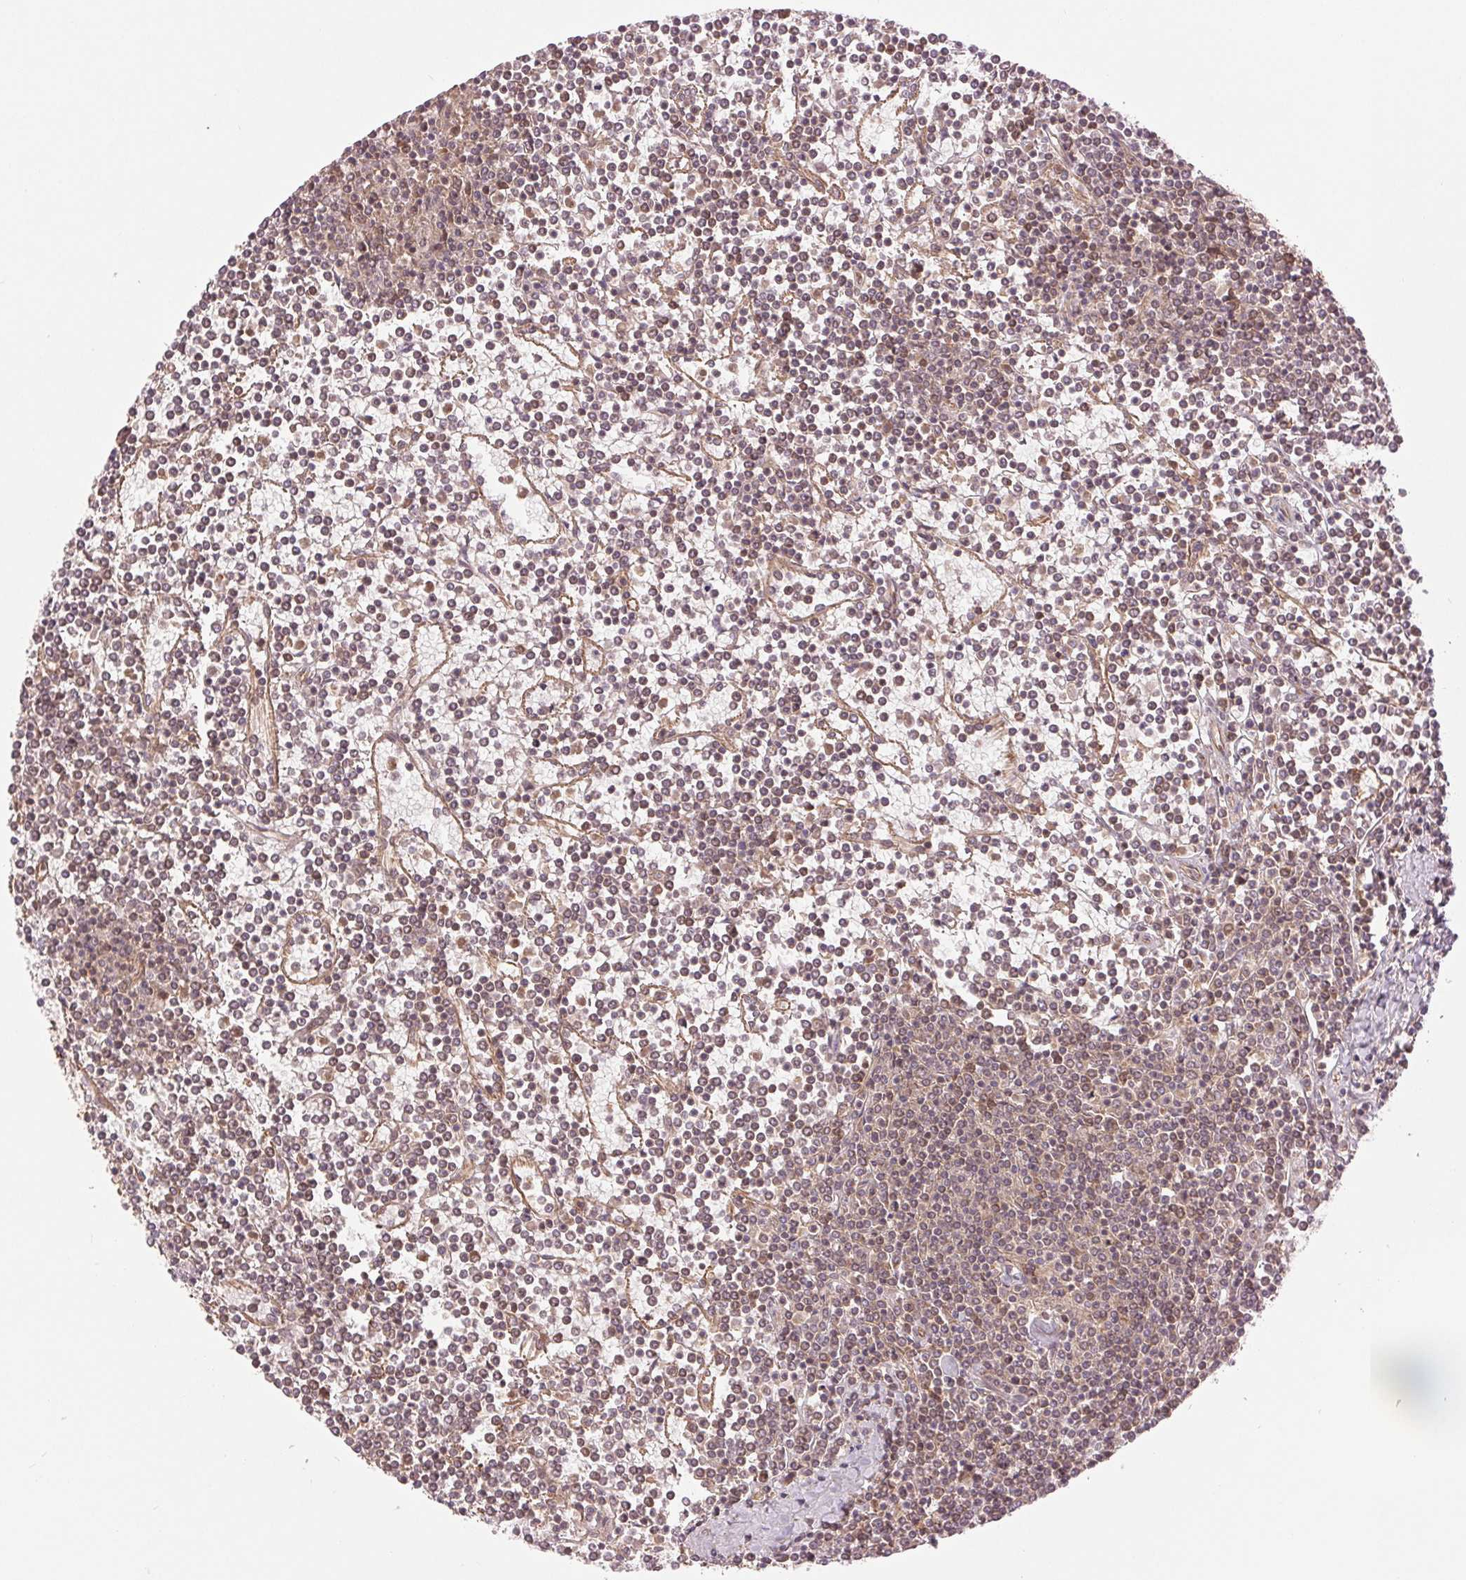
{"staining": {"intensity": "weak", "quantity": "25%-75%", "location": "cytoplasmic/membranous"}, "tissue": "lymphoma", "cell_type": "Tumor cells", "image_type": "cancer", "snomed": [{"axis": "morphology", "description": "Malignant lymphoma, non-Hodgkin's type, Low grade"}, {"axis": "topography", "description": "Spleen"}], "caption": "This is a histology image of immunohistochemistry staining of malignant lymphoma, non-Hodgkin's type (low-grade), which shows weak staining in the cytoplasmic/membranous of tumor cells.", "gene": "STARD7", "patient": {"sex": "female", "age": 19}}